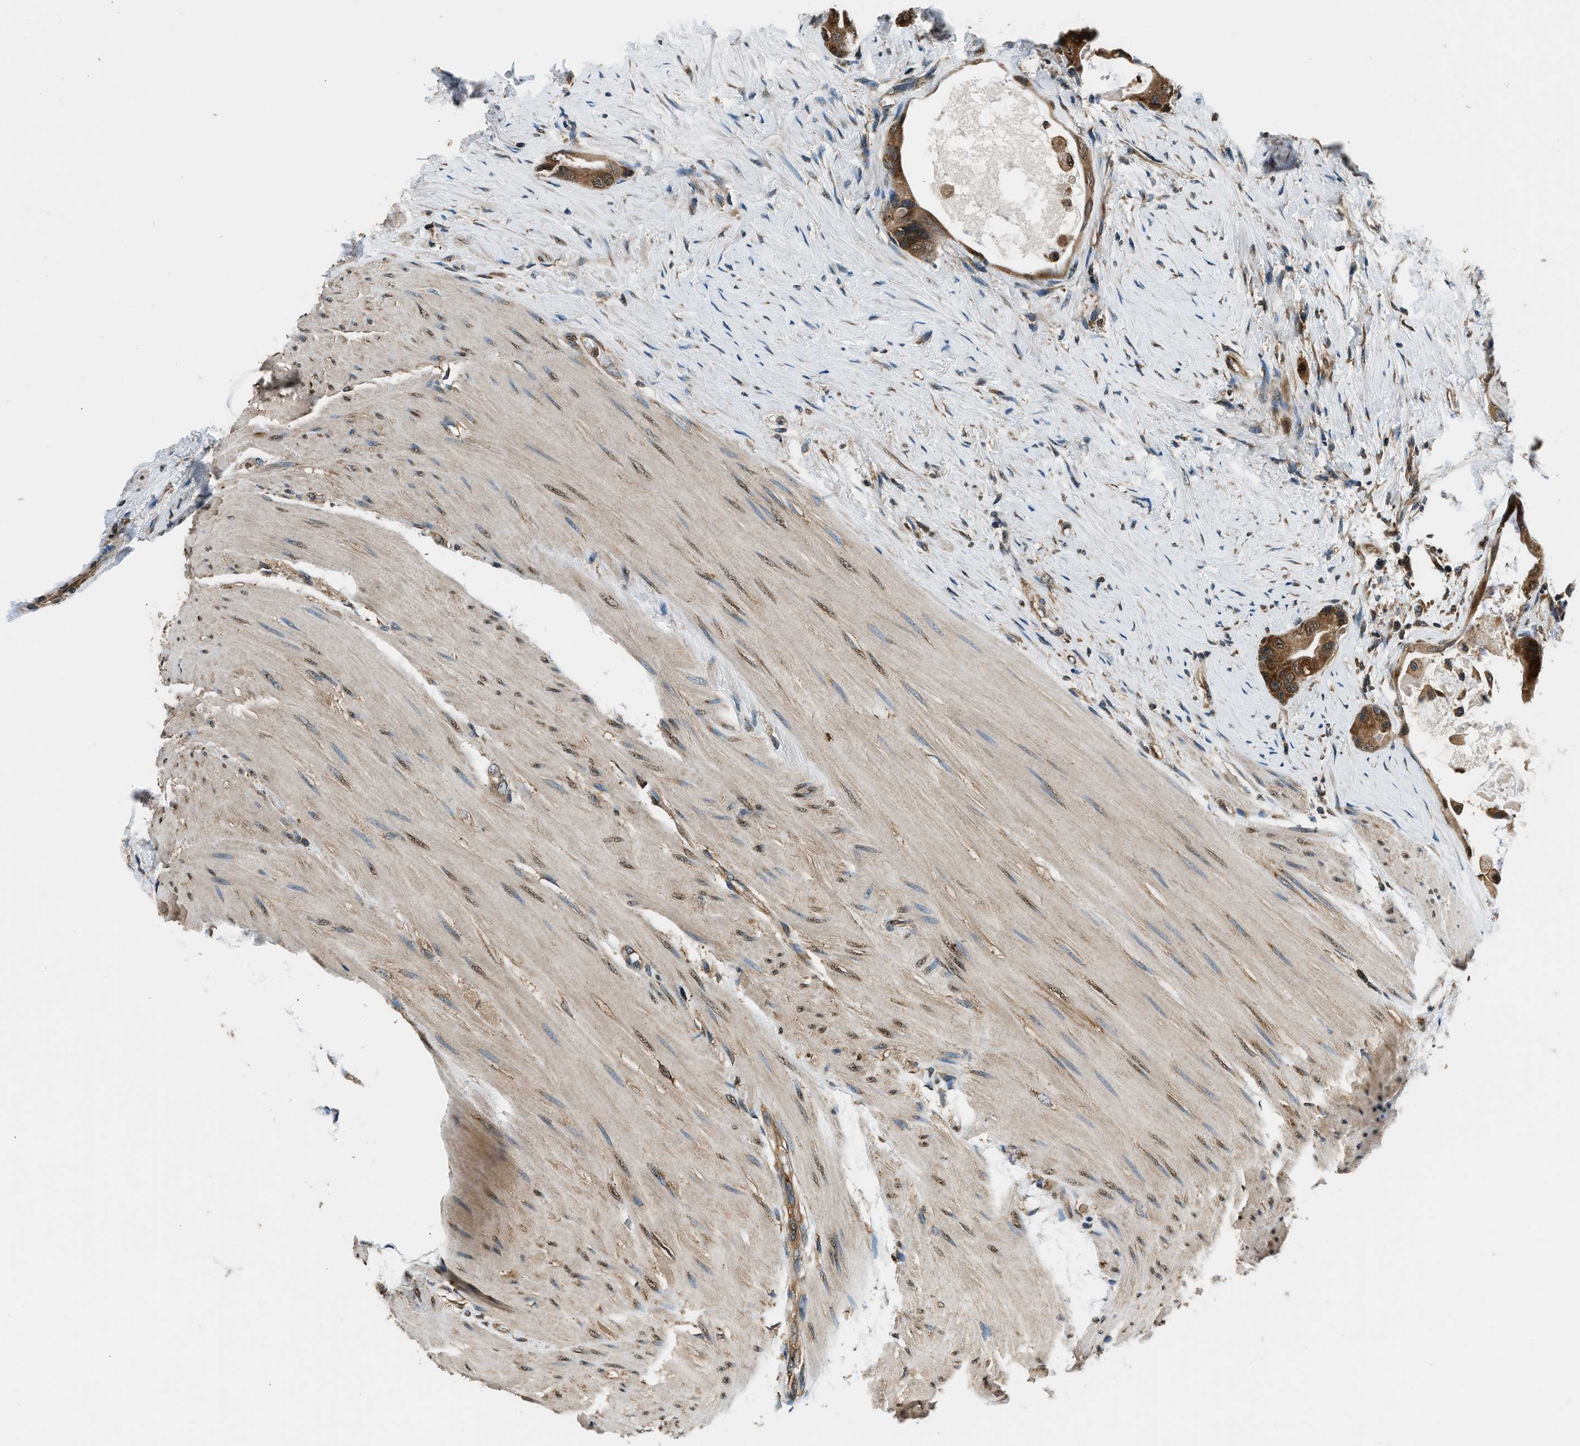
{"staining": {"intensity": "moderate", "quantity": ">75%", "location": "cytoplasmic/membranous"}, "tissue": "colorectal cancer", "cell_type": "Tumor cells", "image_type": "cancer", "snomed": [{"axis": "morphology", "description": "Adenocarcinoma, NOS"}, {"axis": "topography", "description": "Rectum"}], "caption": "A high-resolution image shows immunohistochemistry staining of colorectal adenocarcinoma, which shows moderate cytoplasmic/membranous staining in about >75% of tumor cells. (DAB (3,3'-diaminobenzidine) IHC with brightfield microscopy, high magnification).", "gene": "ARFGAP2", "patient": {"sex": "male", "age": 51}}